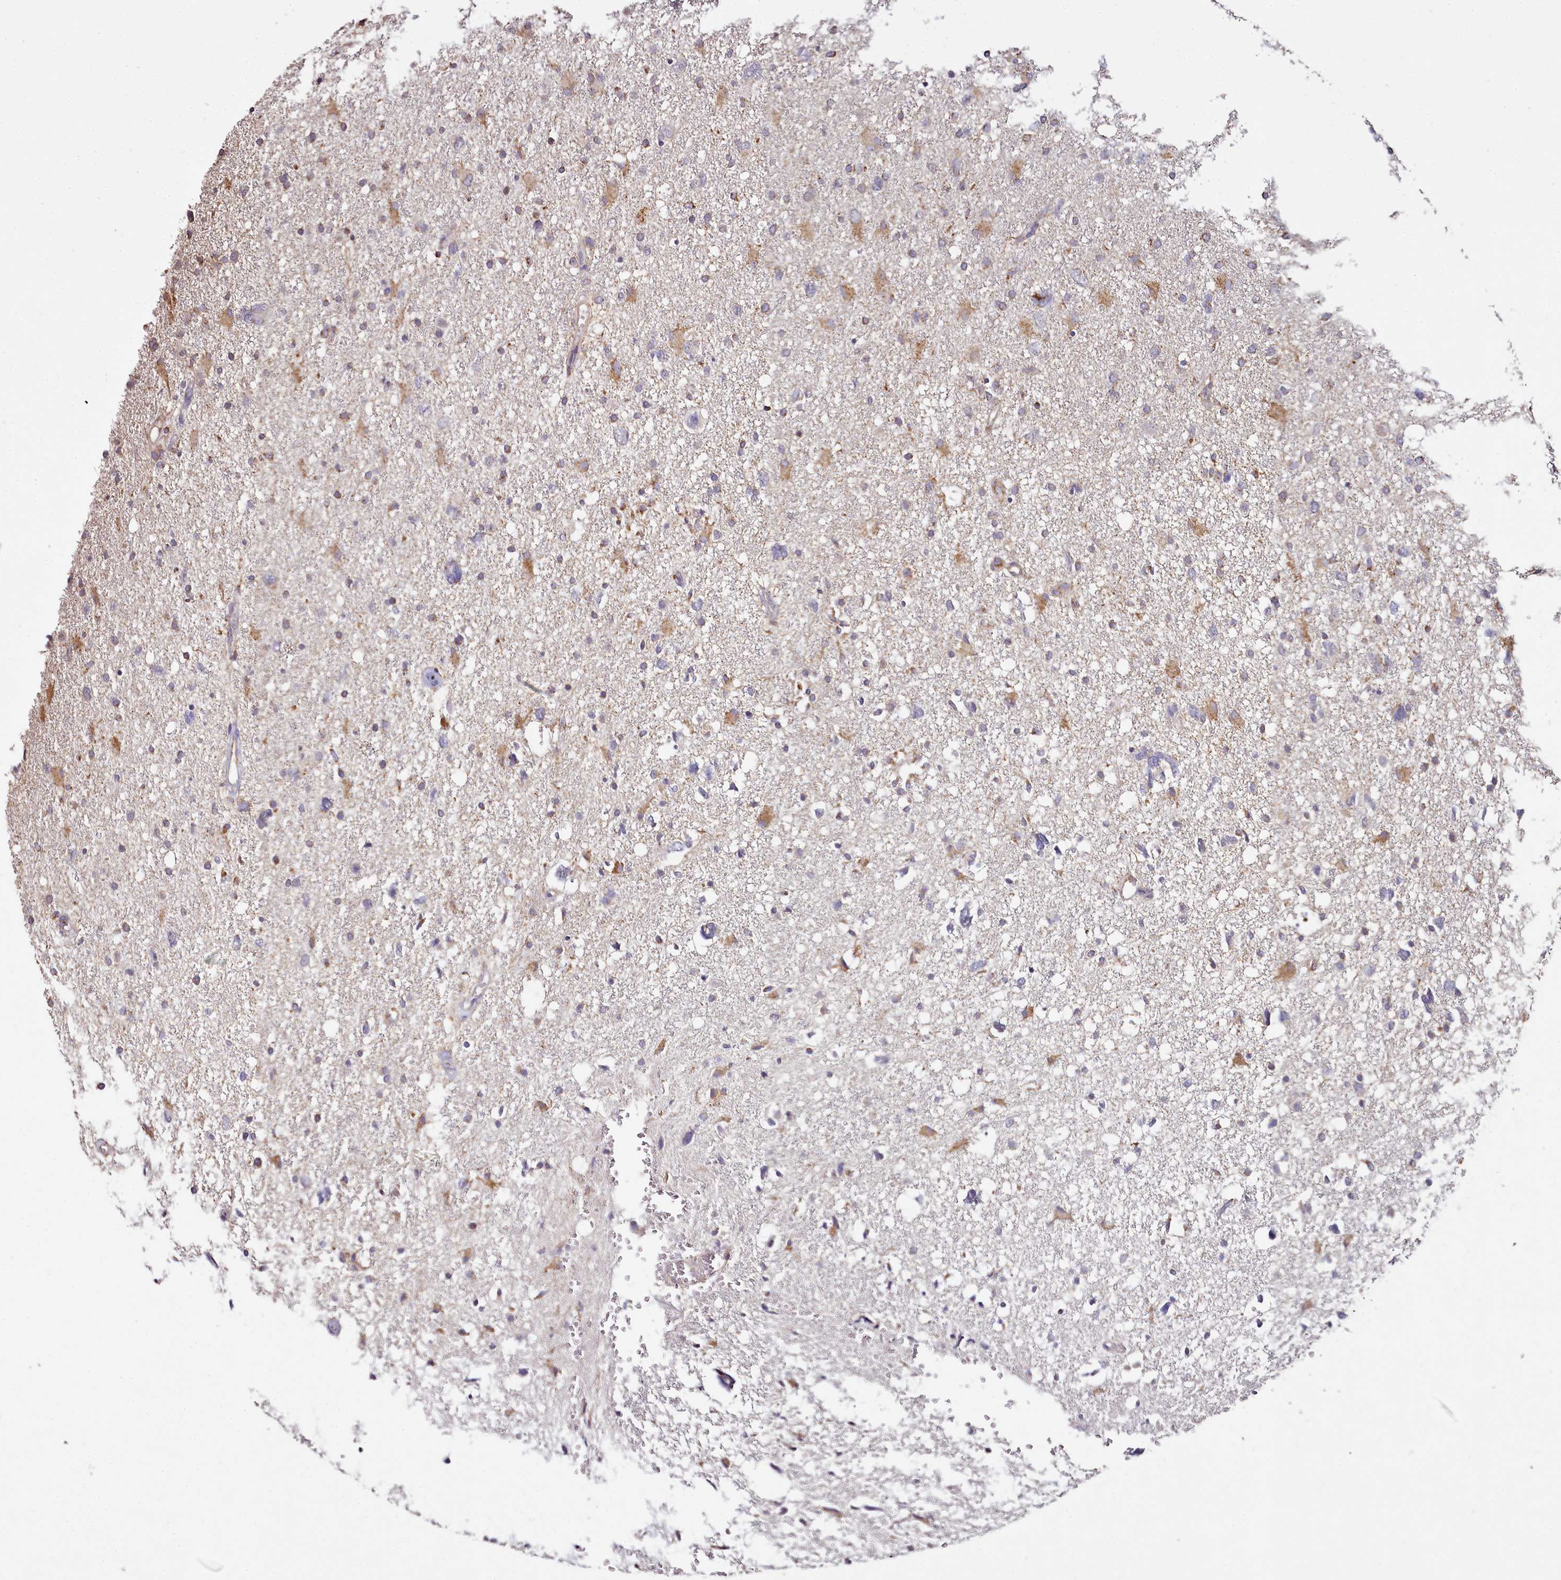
{"staining": {"intensity": "moderate", "quantity": "<25%", "location": "cytoplasmic/membranous"}, "tissue": "glioma", "cell_type": "Tumor cells", "image_type": "cancer", "snomed": [{"axis": "morphology", "description": "Glioma, malignant, High grade"}, {"axis": "topography", "description": "Brain"}], "caption": "Immunohistochemical staining of human glioma reveals low levels of moderate cytoplasmic/membranous expression in approximately <25% of tumor cells.", "gene": "ACSS1", "patient": {"sex": "male", "age": 61}}